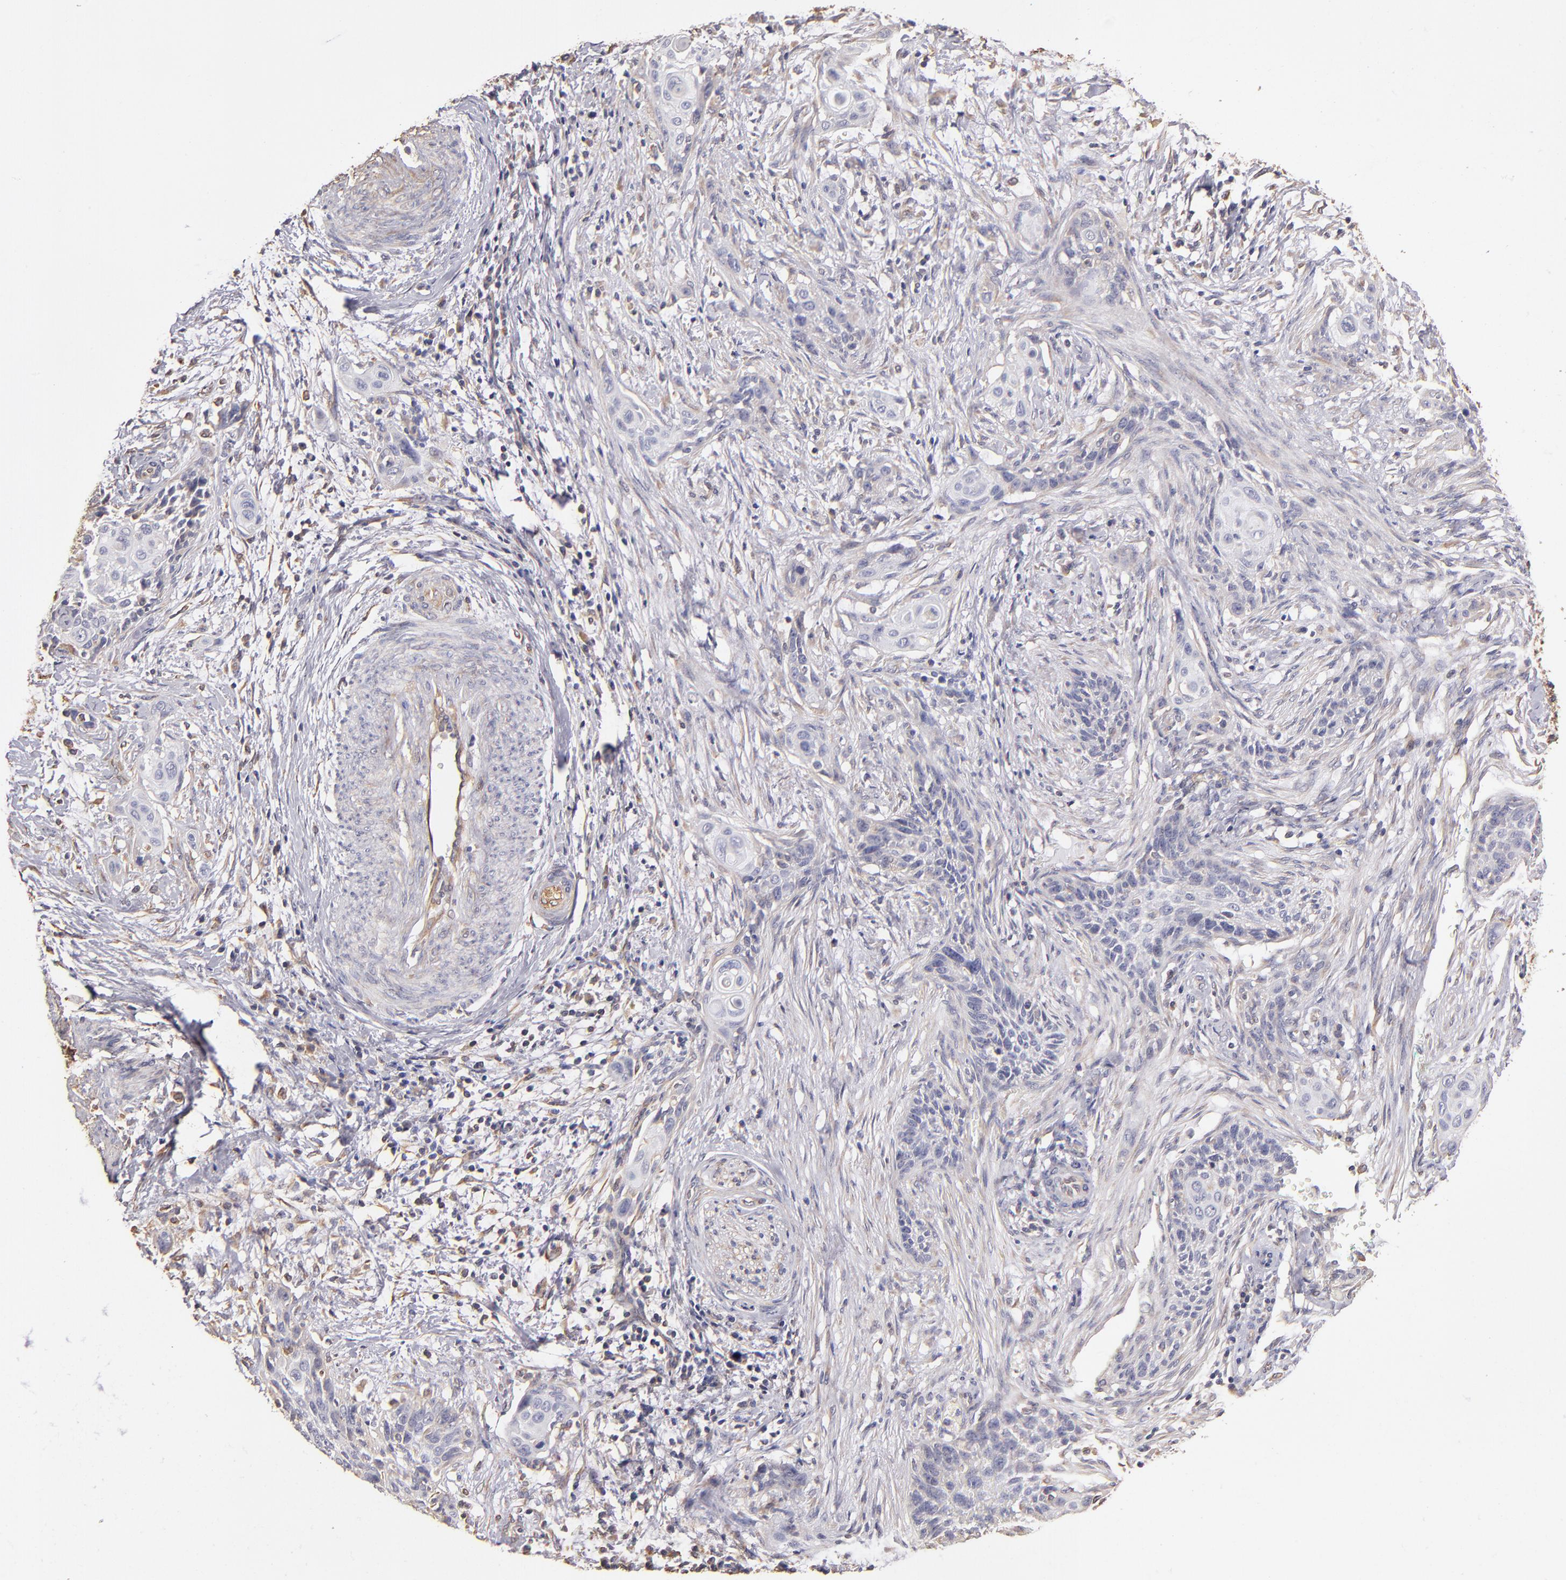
{"staining": {"intensity": "negative", "quantity": "none", "location": "none"}, "tissue": "cervical cancer", "cell_type": "Tumor cells", "image_type": "cancer", "snomed": [{"axis": "morphology", "description": "Squamous cell carcinoma, NOS"}, {"axis": "topography", "description": "Cervix"}], "caption": "The micrograph displays no significant expression in tumor cells of cervical squamous cell carcinoma.", "gene": "ABCC1", "patient": {"sex": "female", "age": 33}}